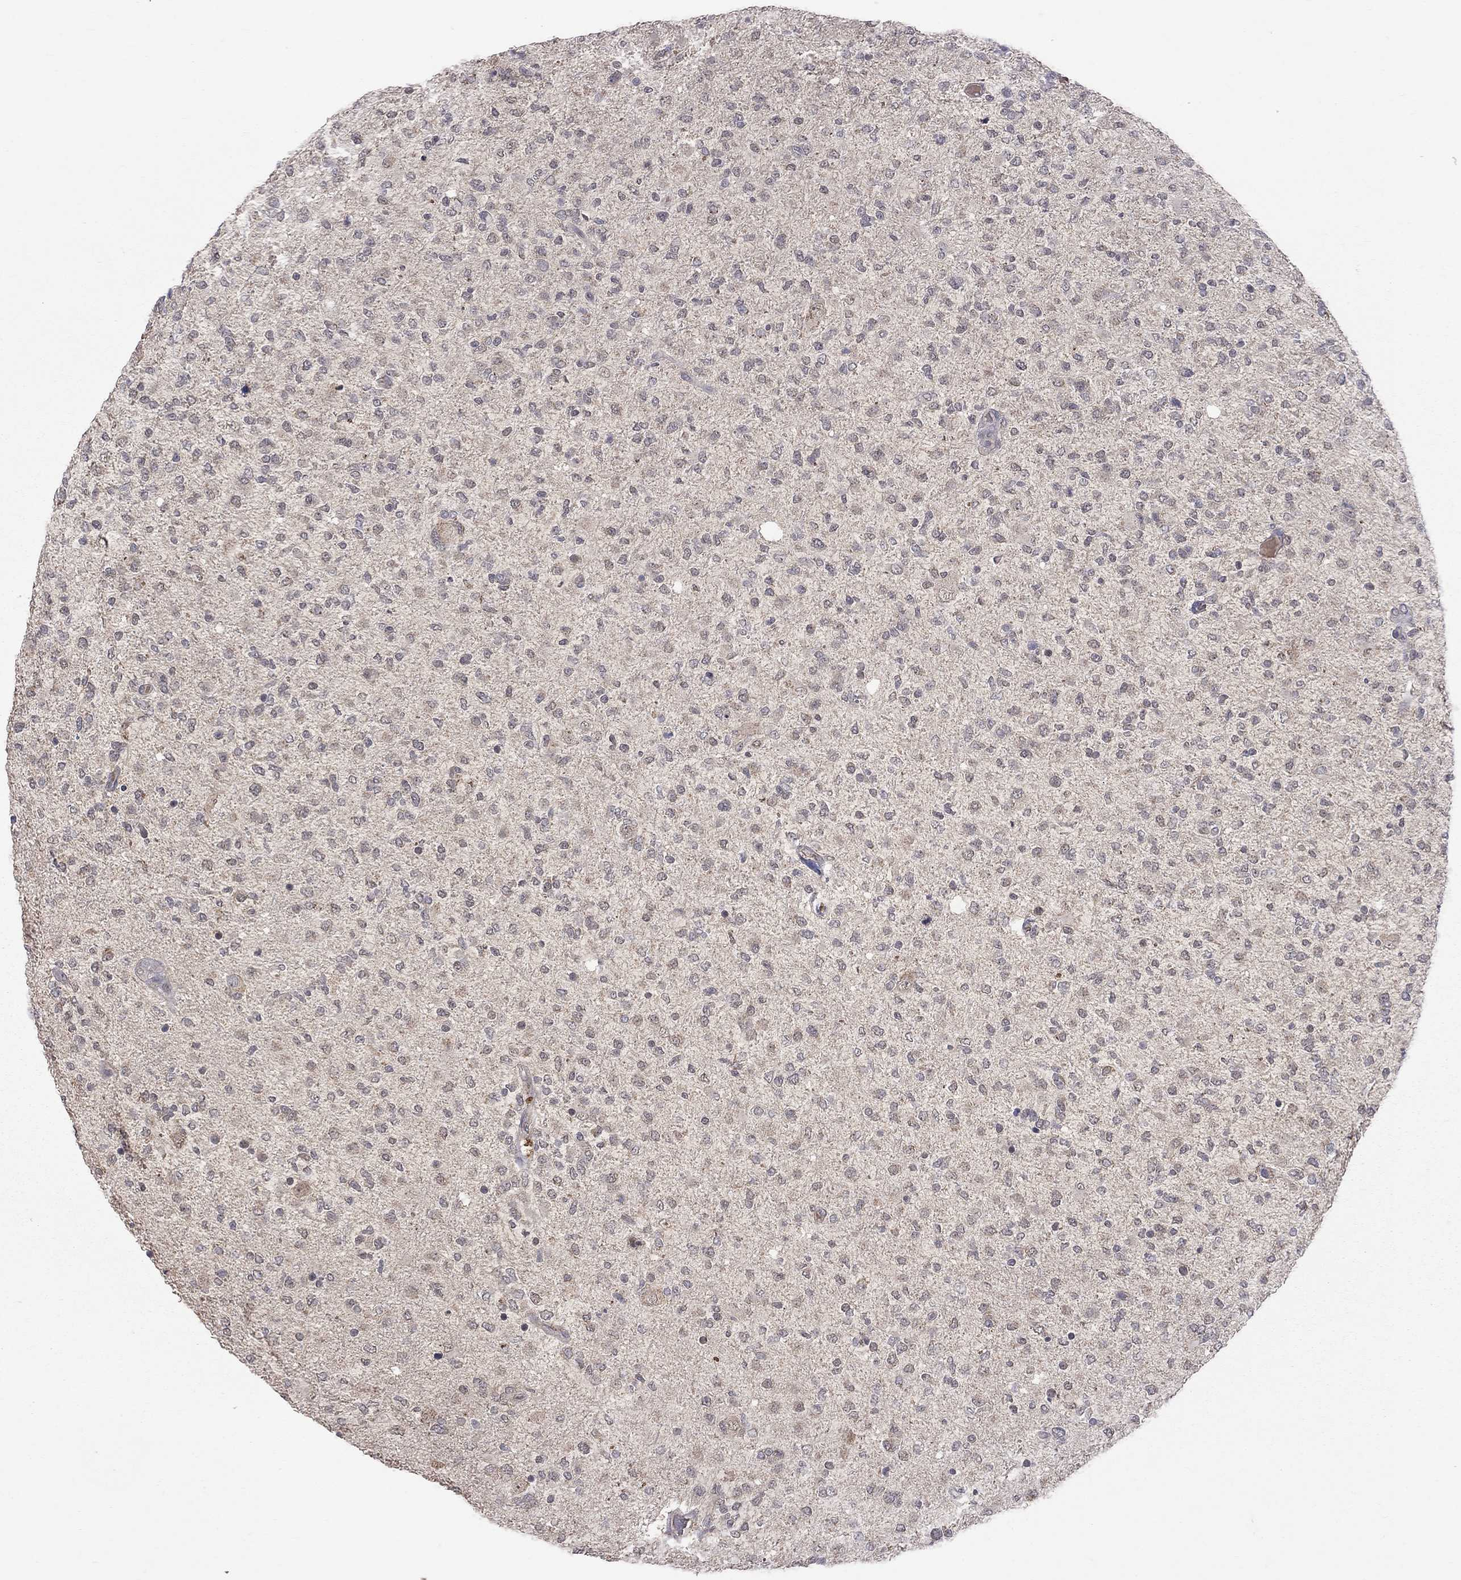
{"staining": {"intensity": "negative", "quantity": "none", "location": "none"}, "tissue": "glioma", "cell_type": "Tumor cells", "image_type": "cancer", "snomed": [{"axis": "morphology", "description": "Glioma, malignant, High grade"}, {"axis": "topography", "description": "Cerebral cortex"}], "caption": "Tumor cells show no significant expression in glioma.", "gene": "HTR6", "patient": {"sex": "male", "age": 70}}